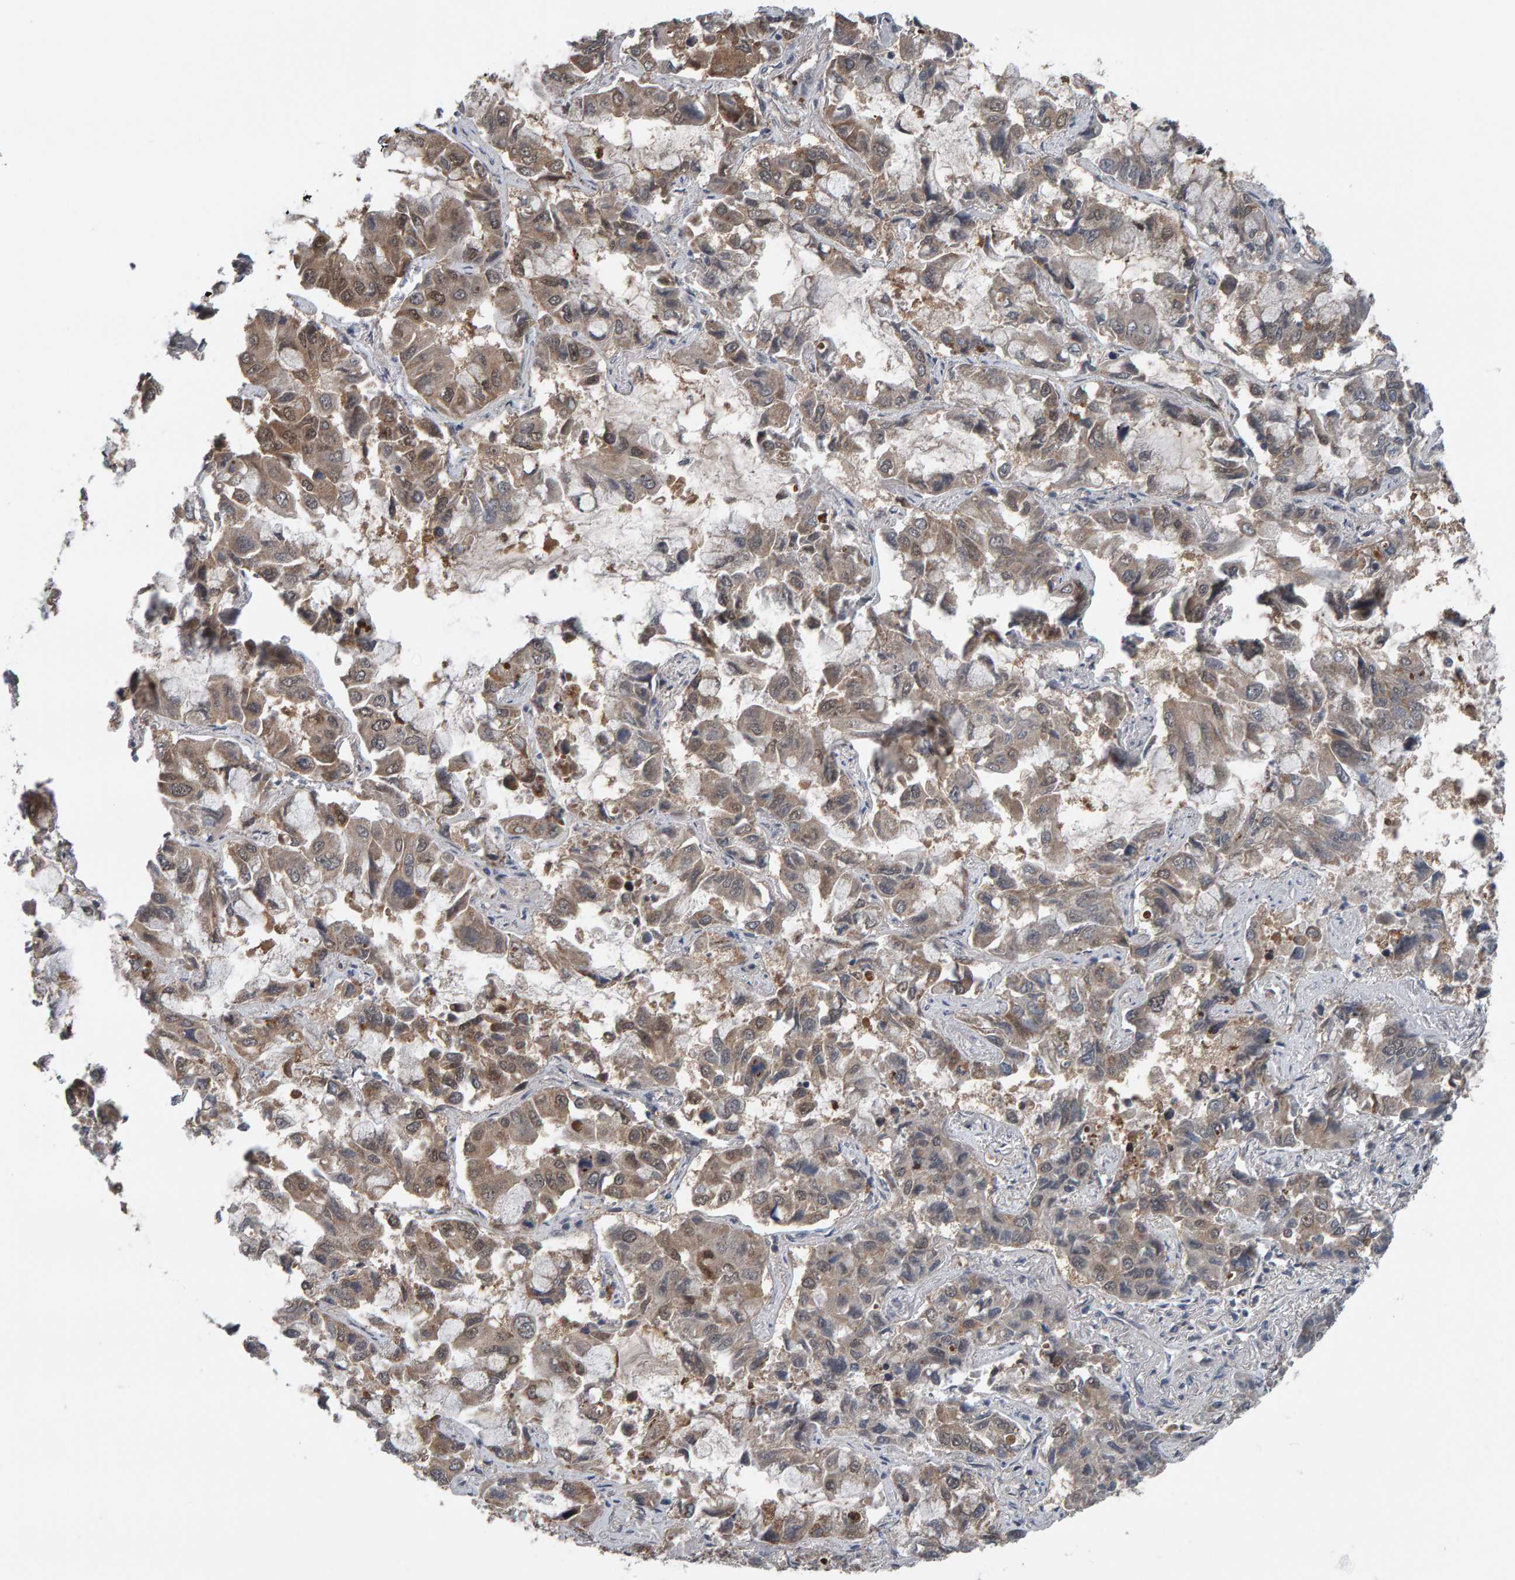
{"staining": {"intensity": "weak", "quantity": "25%-75%", "location": "cytoplasmic/membranous"}, "tissue": "lung cancer", "cell_type": "Tumor cells", "image_type": "cancer", "snomed": [{"axis": "morphology", "description": "Adenocarcinoma, NOS"}, {"axis": "topography", "description": "Lung"}], "caption": "This micrograph shows lung cancer (adenocarcinoma) stained with IHC to label a protein in brown. The cytoplasmic/membranous of tumor cells show weak positivity for the protein. Nuclei are counter-stained blue.", "gene": "COASY", "patient": {"sex": "male", "age": 64}}